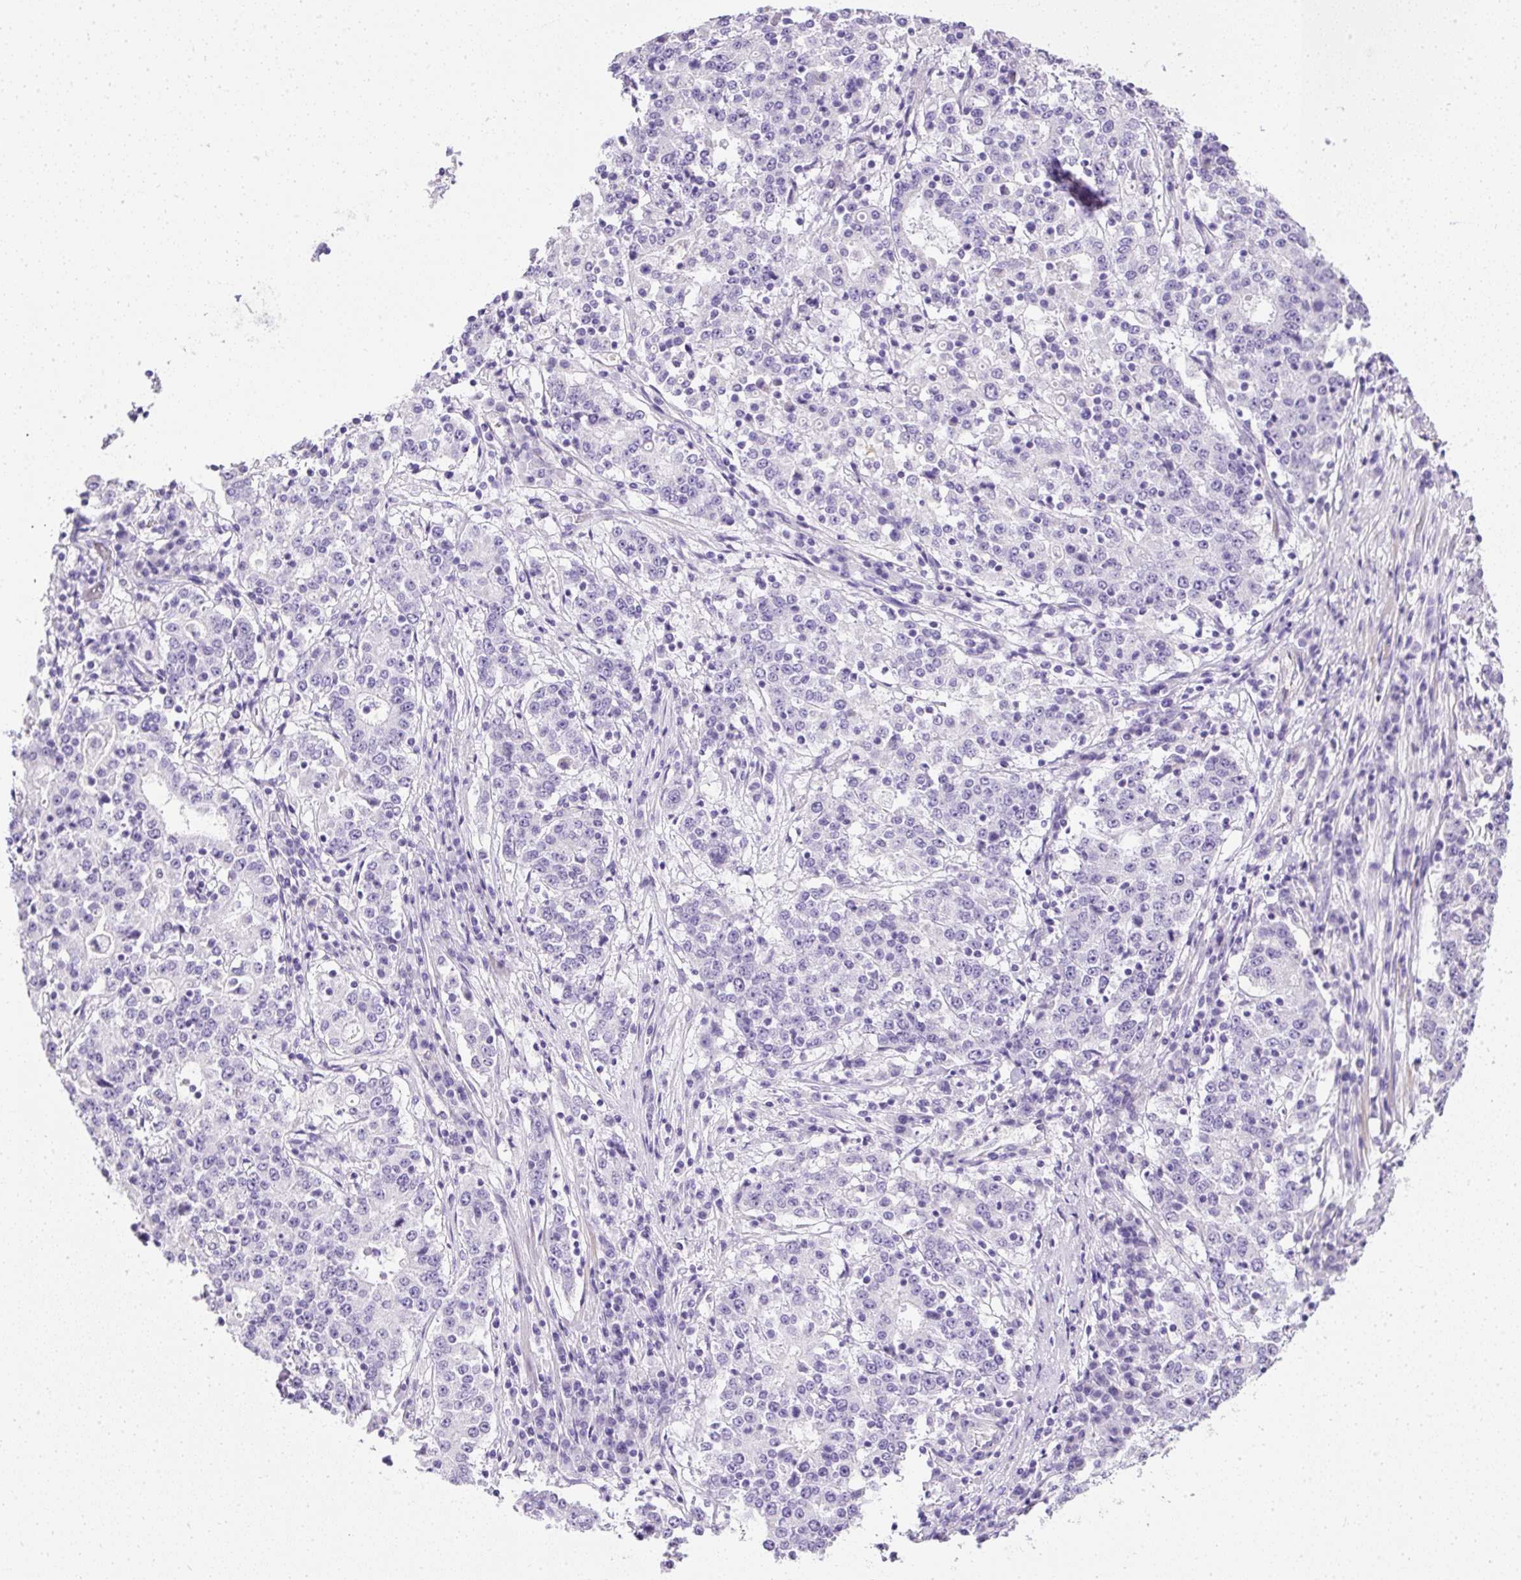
{"staining": {"intensity": "negative", "quantity": "none", "location": "none"}, "tissue": "stomach cancer", "cell_type": "Tumor cells", "image_type": "cancer", "snomed": [{"axis": "morphology", "description": "Adenocarcinoma, NOS"}, {"axis": "topography", "description": "Stomach"}], "caption": "DAB (3,3'-diaminobenzidine) immunohistochemical staining of human stomach adenocarcinoma displays no significant positivity in tumor cells.", "gene": "C2CD4C", "patient": {"sex": "male", "age": 59}}